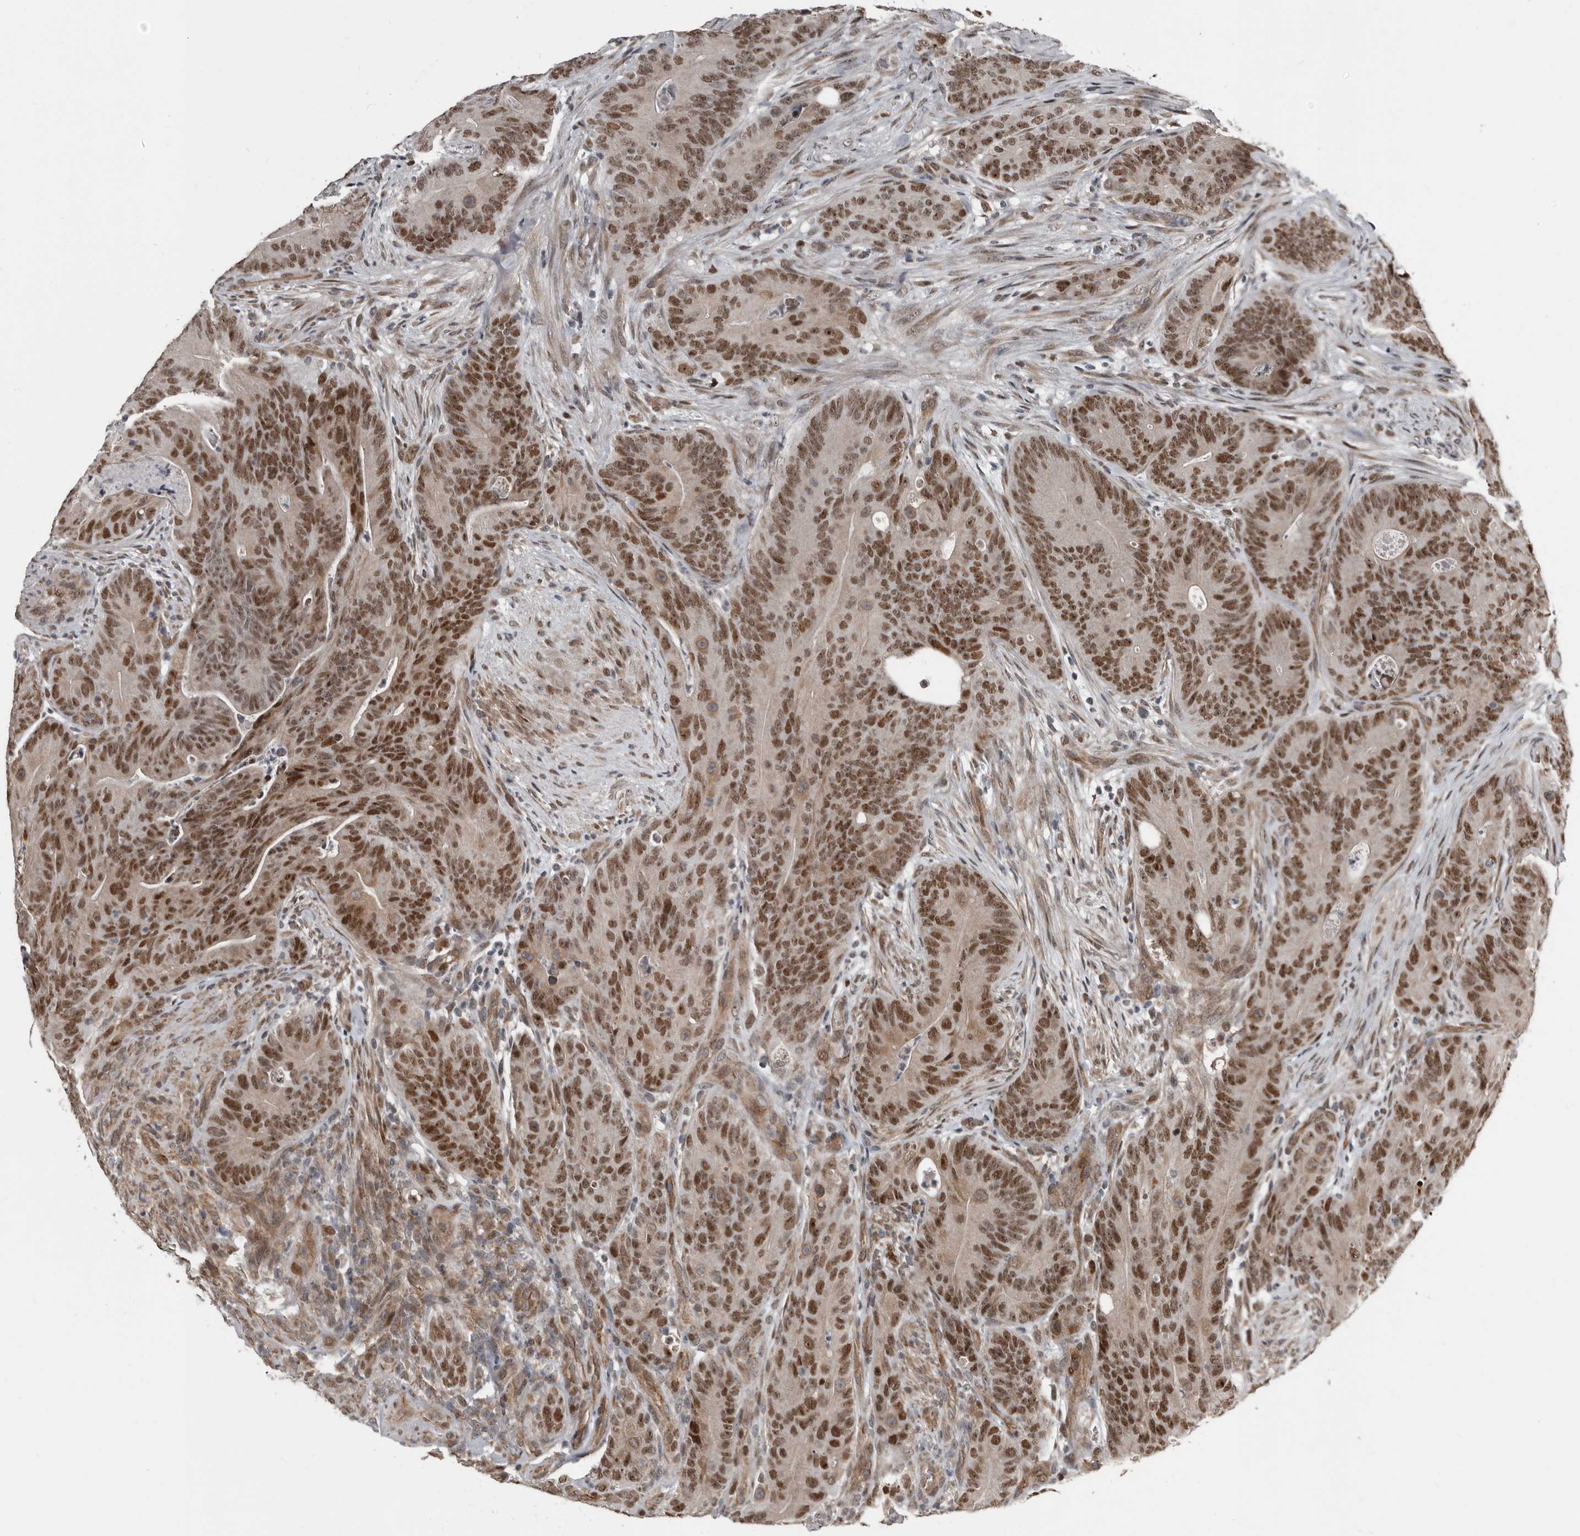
{"staining": {"intensity": "moderate", "quantity": ">75%", "location": "nuclear"}, "tissue": "colorectal cancer", "cell_type": "Tumor cells", "image_type": "cancer", "snomed": [{"axis": "morphology", "description": "Normal tissue, NOS"}, {"axis": "topography", "description": "Colon"}], "caption": "DAB (3,3'-diaminobenzidine) immunohistochemical staining of colorectal cancer exhibits moderate nuclear protein positivity in about >75% of tumor cells.", "gene": "CHD1L", "patient": {"sex": "female", "age": 82}}